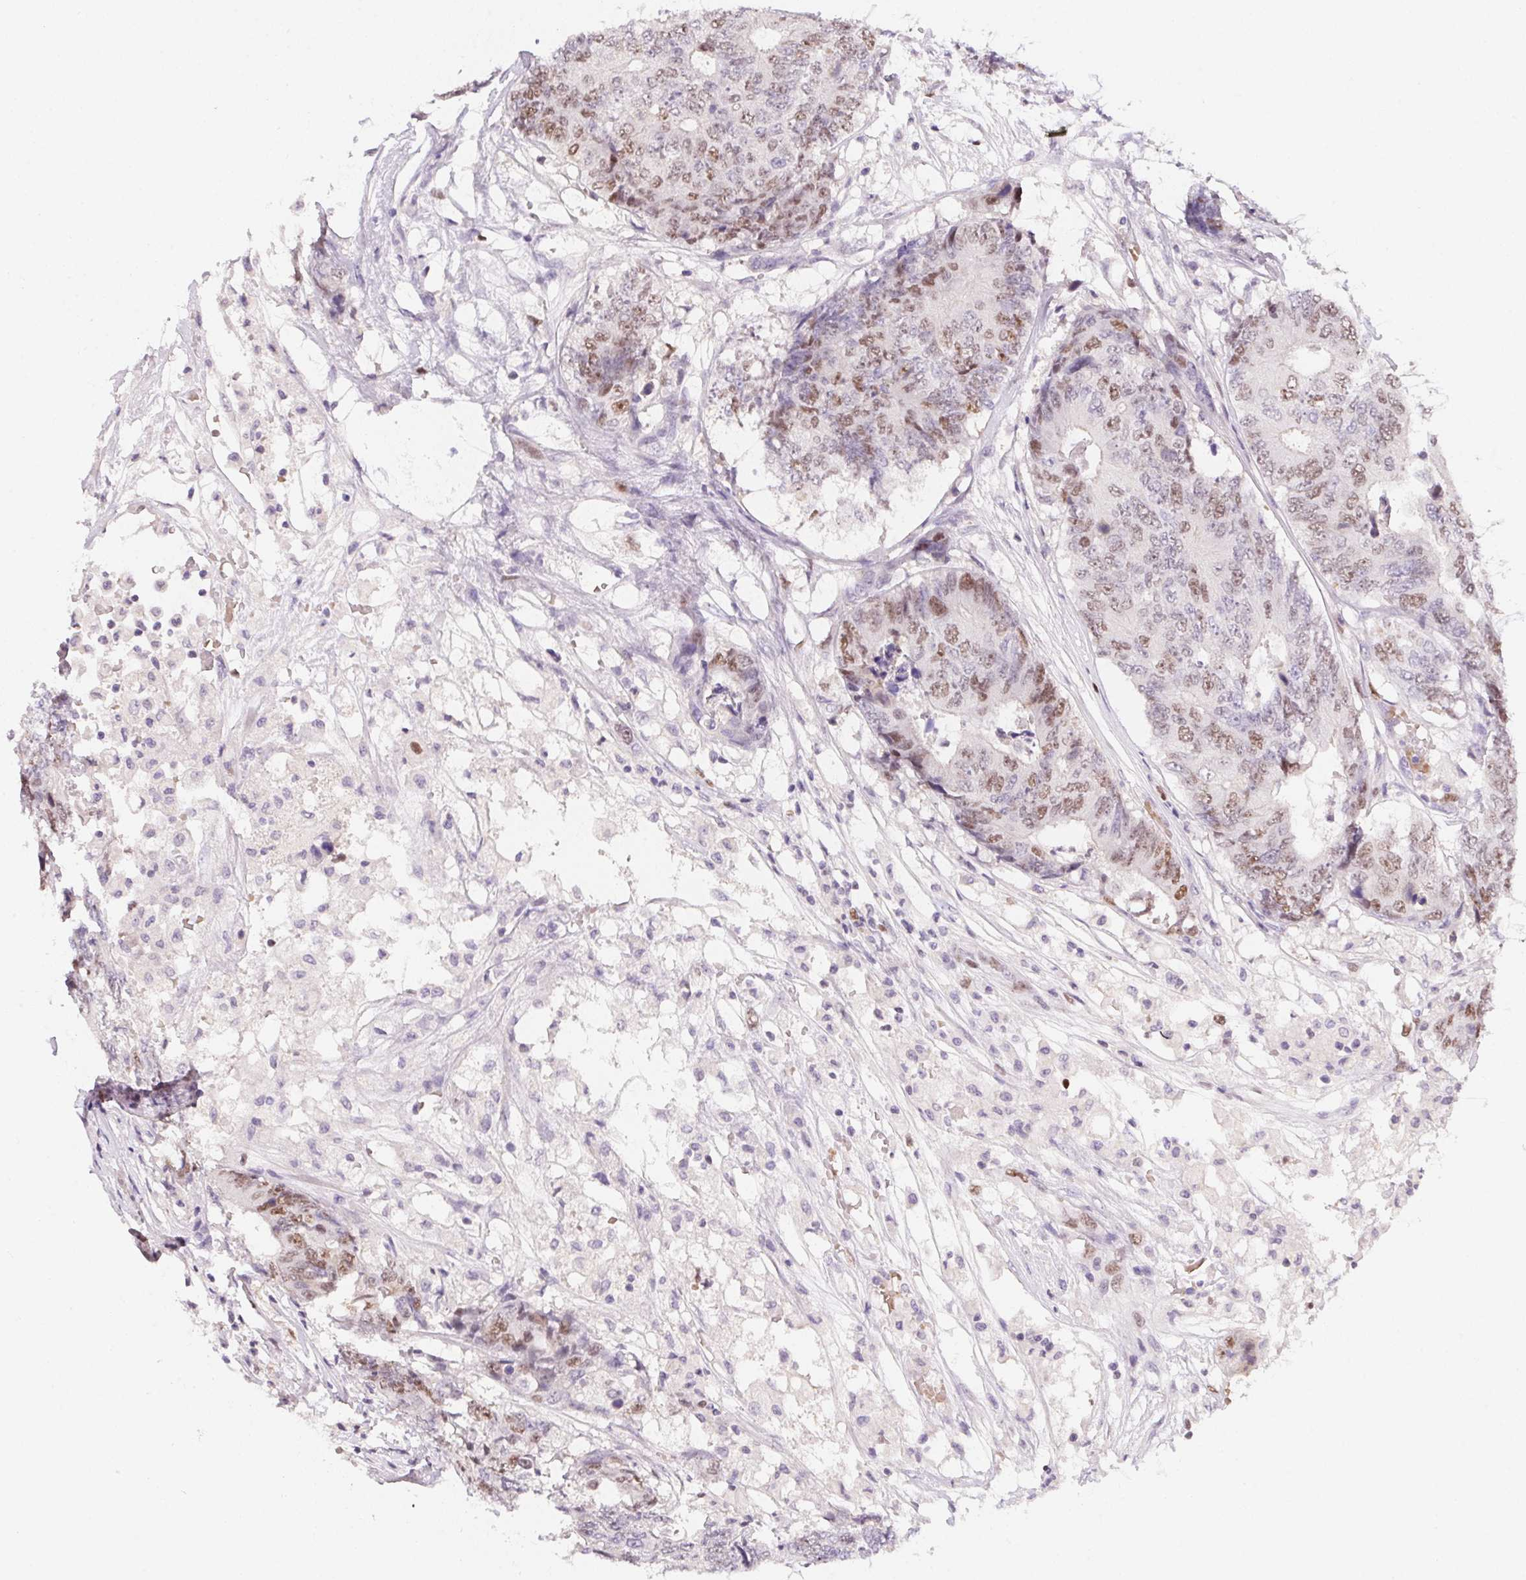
{"staining": {"intensity": "moderate", "quantity": "25%-75%", "location": "nuclear"}, "tissue": "colorectal cancer", "cell_type": "Tumor cells", "image_type": "cancer", "snomed": [{"axis": "morphology", "description": "Adenocarcinoma, NOS"}, {"axis": "topography", "description": "Colon"}], "caption": "High-magnification brightfield microscopy of colorectal cancer (adenocarcinoma) stained with DAB (brown) and counterstained with hematoxylin (blue). tumor cells exhibit moderate nuclear positivity is appreciated in approximately25%-75% of cells.", "gene": "HELLS", "patient": {"sex": "female", "age": 48}}